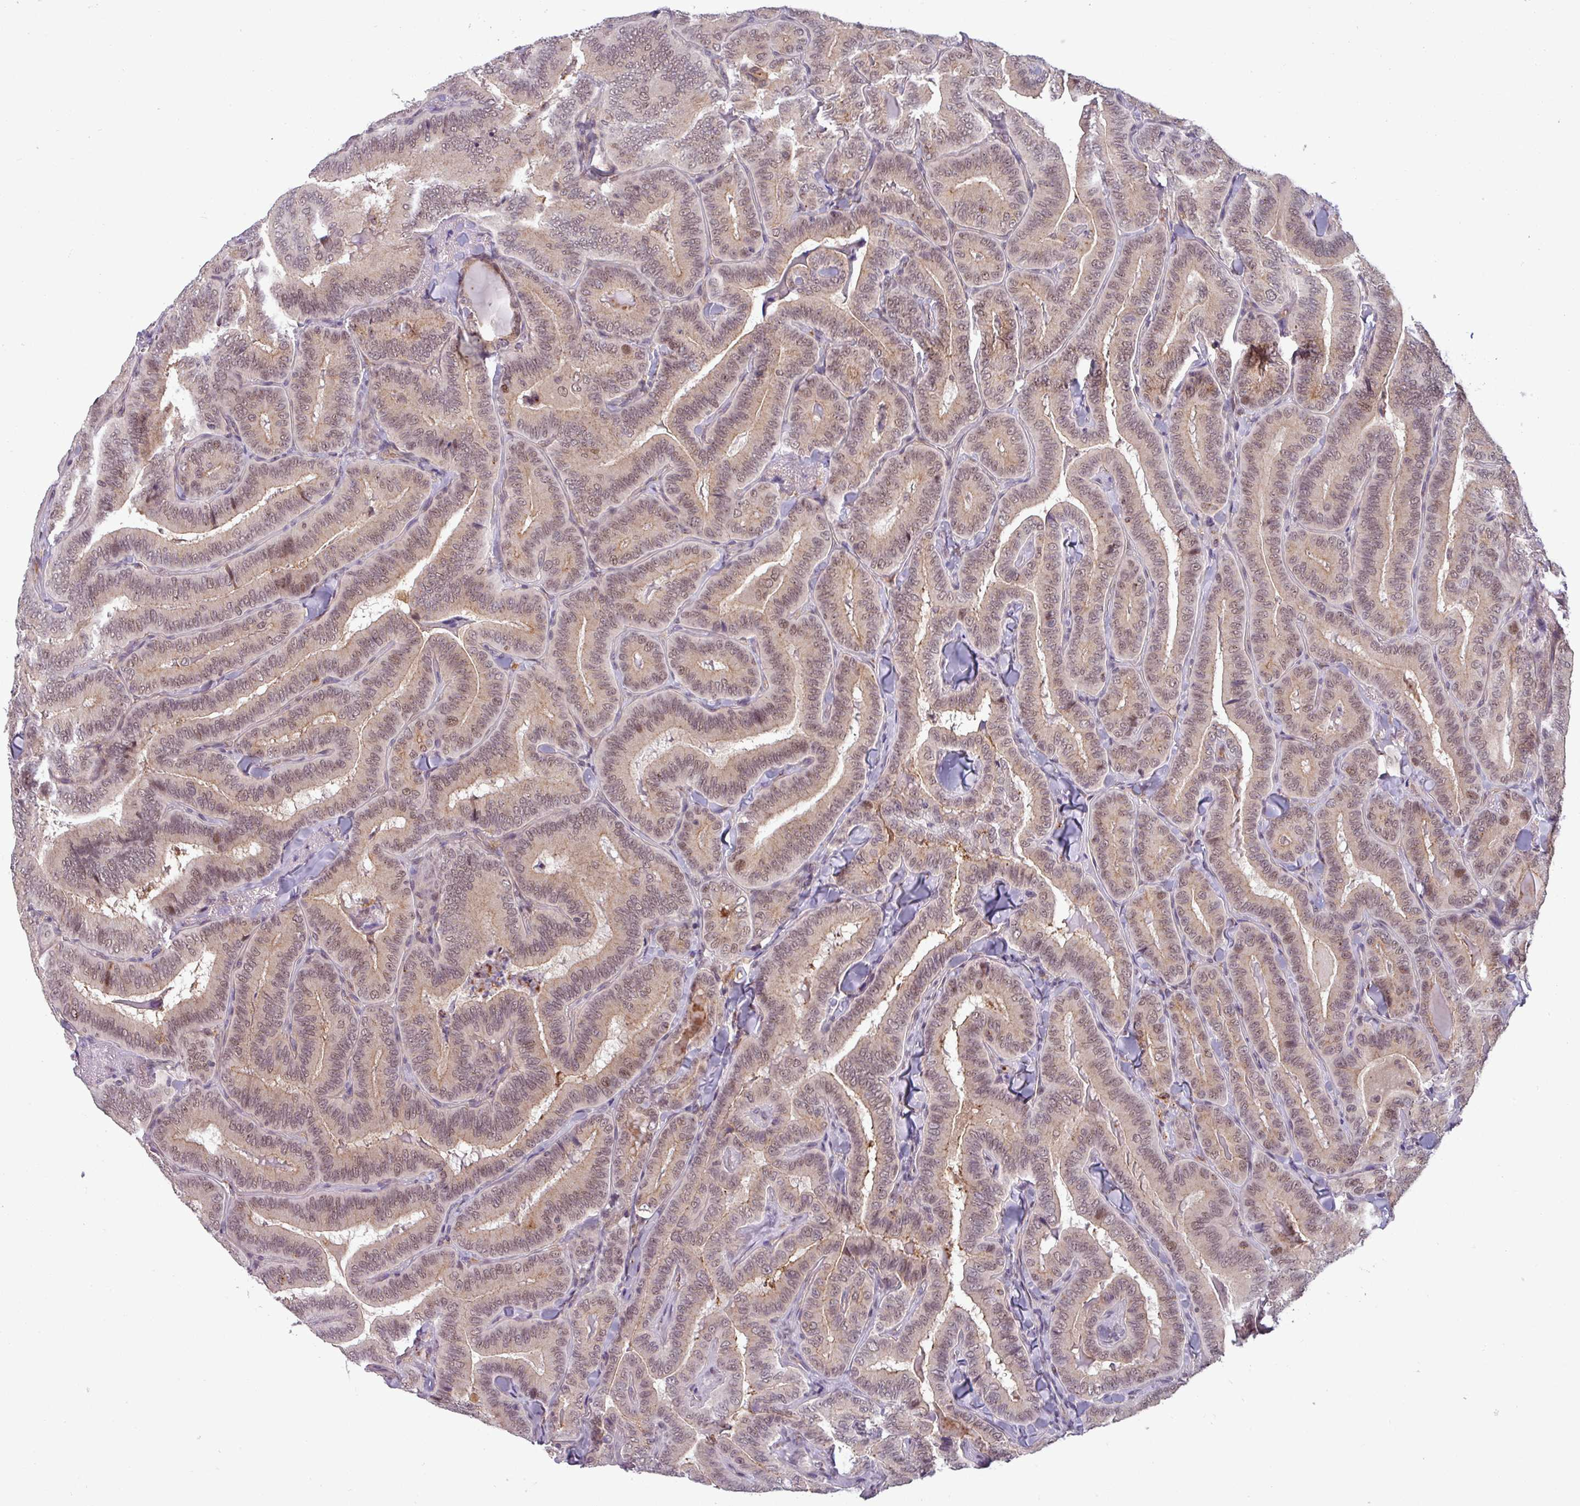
{"staining": {"intensity": "weak", "quantity": "25%-75%", "location": "nuclear"}, "tissue": "thyroid cancer", "cell_type": "Tumor cells", "image_type": "cancer", "snomed": [{"axis": "morphology", "description": "Papillary adenocarcinoma, NOS"}, {"axis": "topography", "description": "Thyroid gland"}], "caption": "Weak nuclear expression is present in about 25%-75% of tumor cells in papillary adenocarcinoma (thyroid).", "gene": "NPFFR1", "patient": {"sex": "male", "age": 61}}